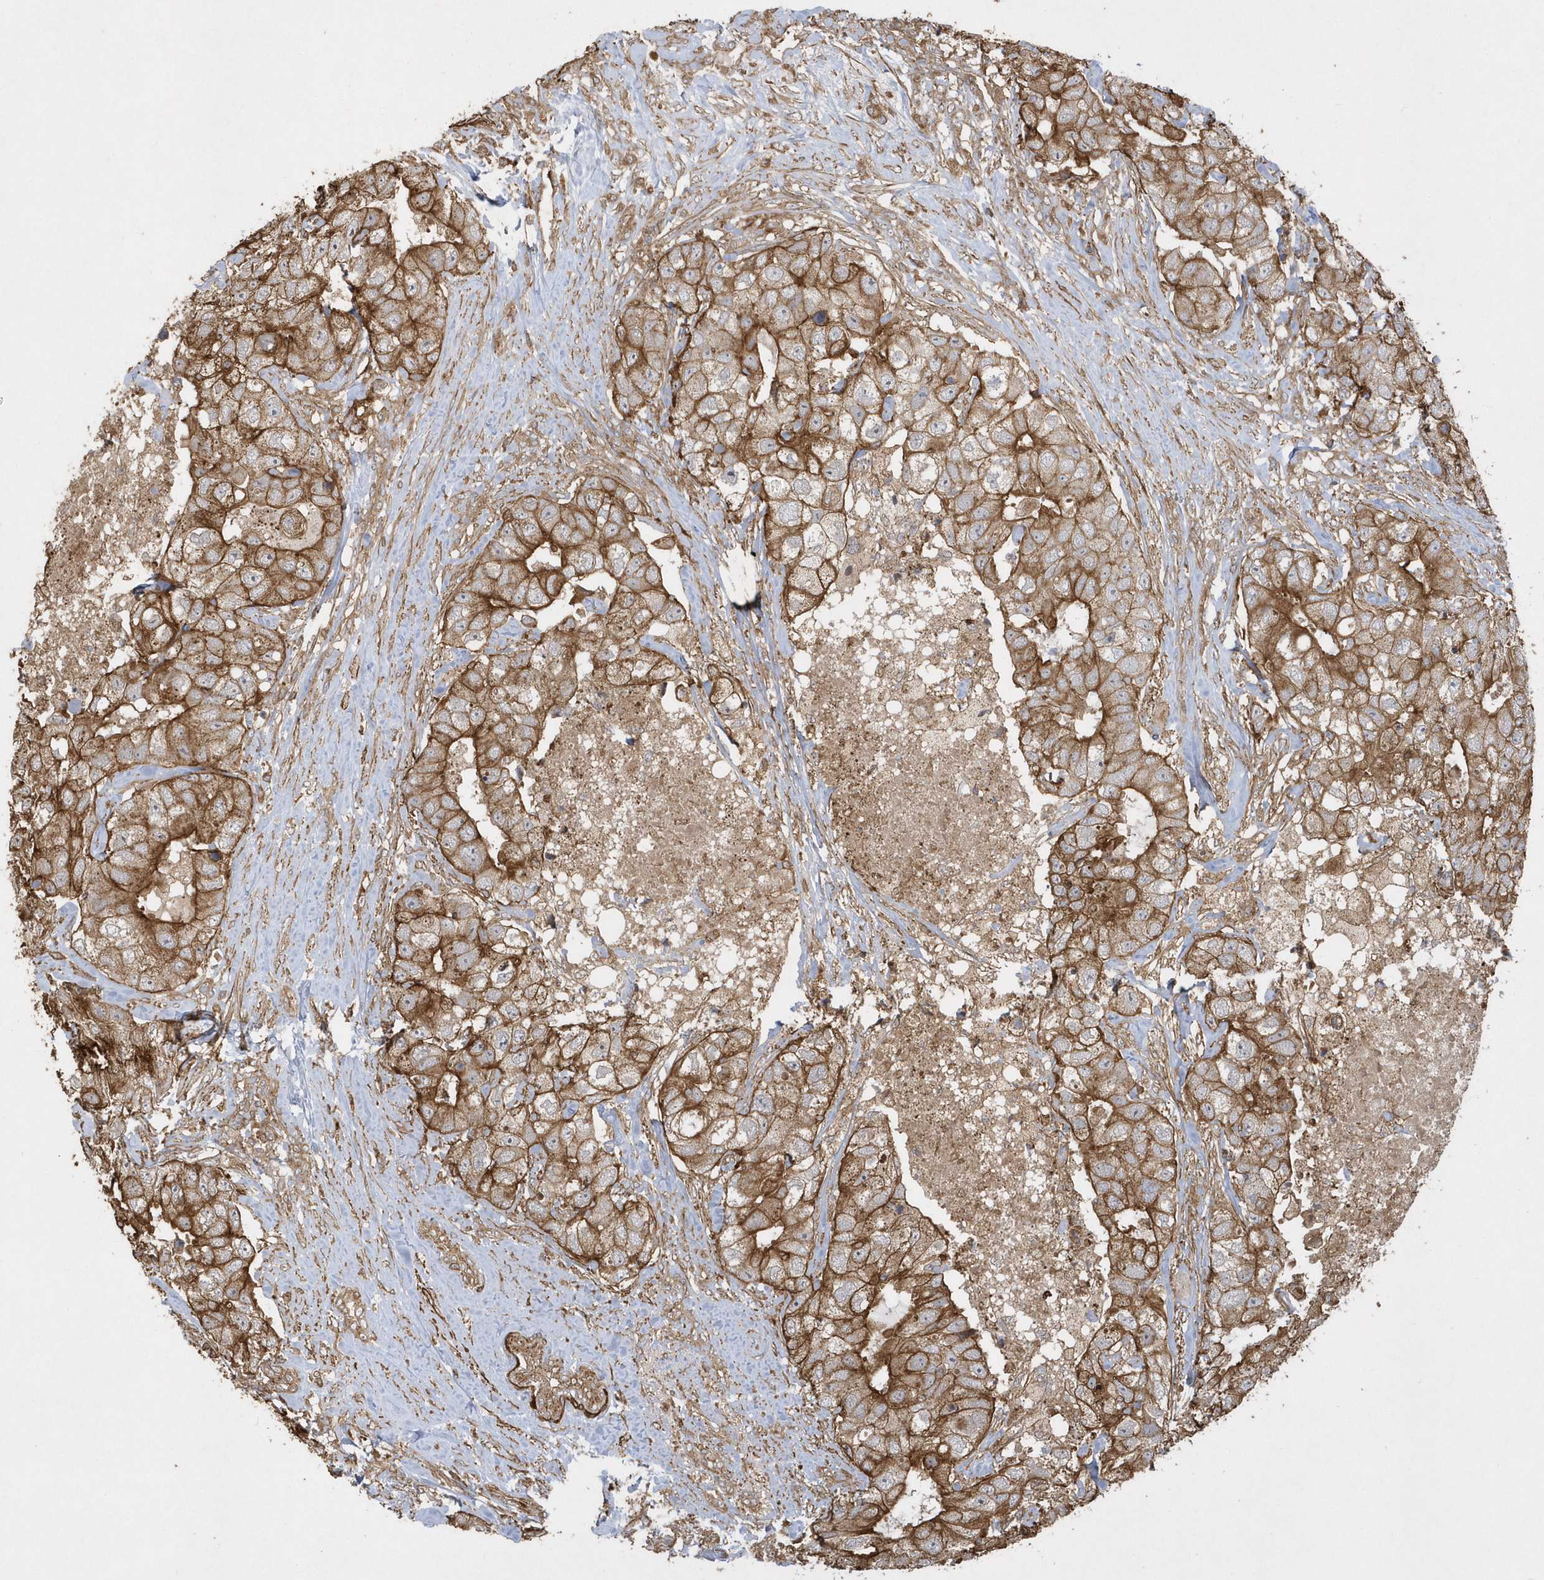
{"staining": {"intensity": "strong", "quantity": ">75%", "location": "cytoplasmic/membranous"}, "tissue": "breast cancer", "cell_type": "Tumor cells", "image_type": "cancer", "snomed": [{"axis": "morphology", "description": "Duct carcinoma"}, {"axis": "topography", "description": "Breast"}], "caption": "DAB (3,3'-diaminobenzidine) immunohistochemical staining of breast cancer shows strong cytoplasmic/membranous protein expression in approximately >75% of tumor cells.", "gene": "SENP8", "patient": {"sex": "female", "age": 62}}